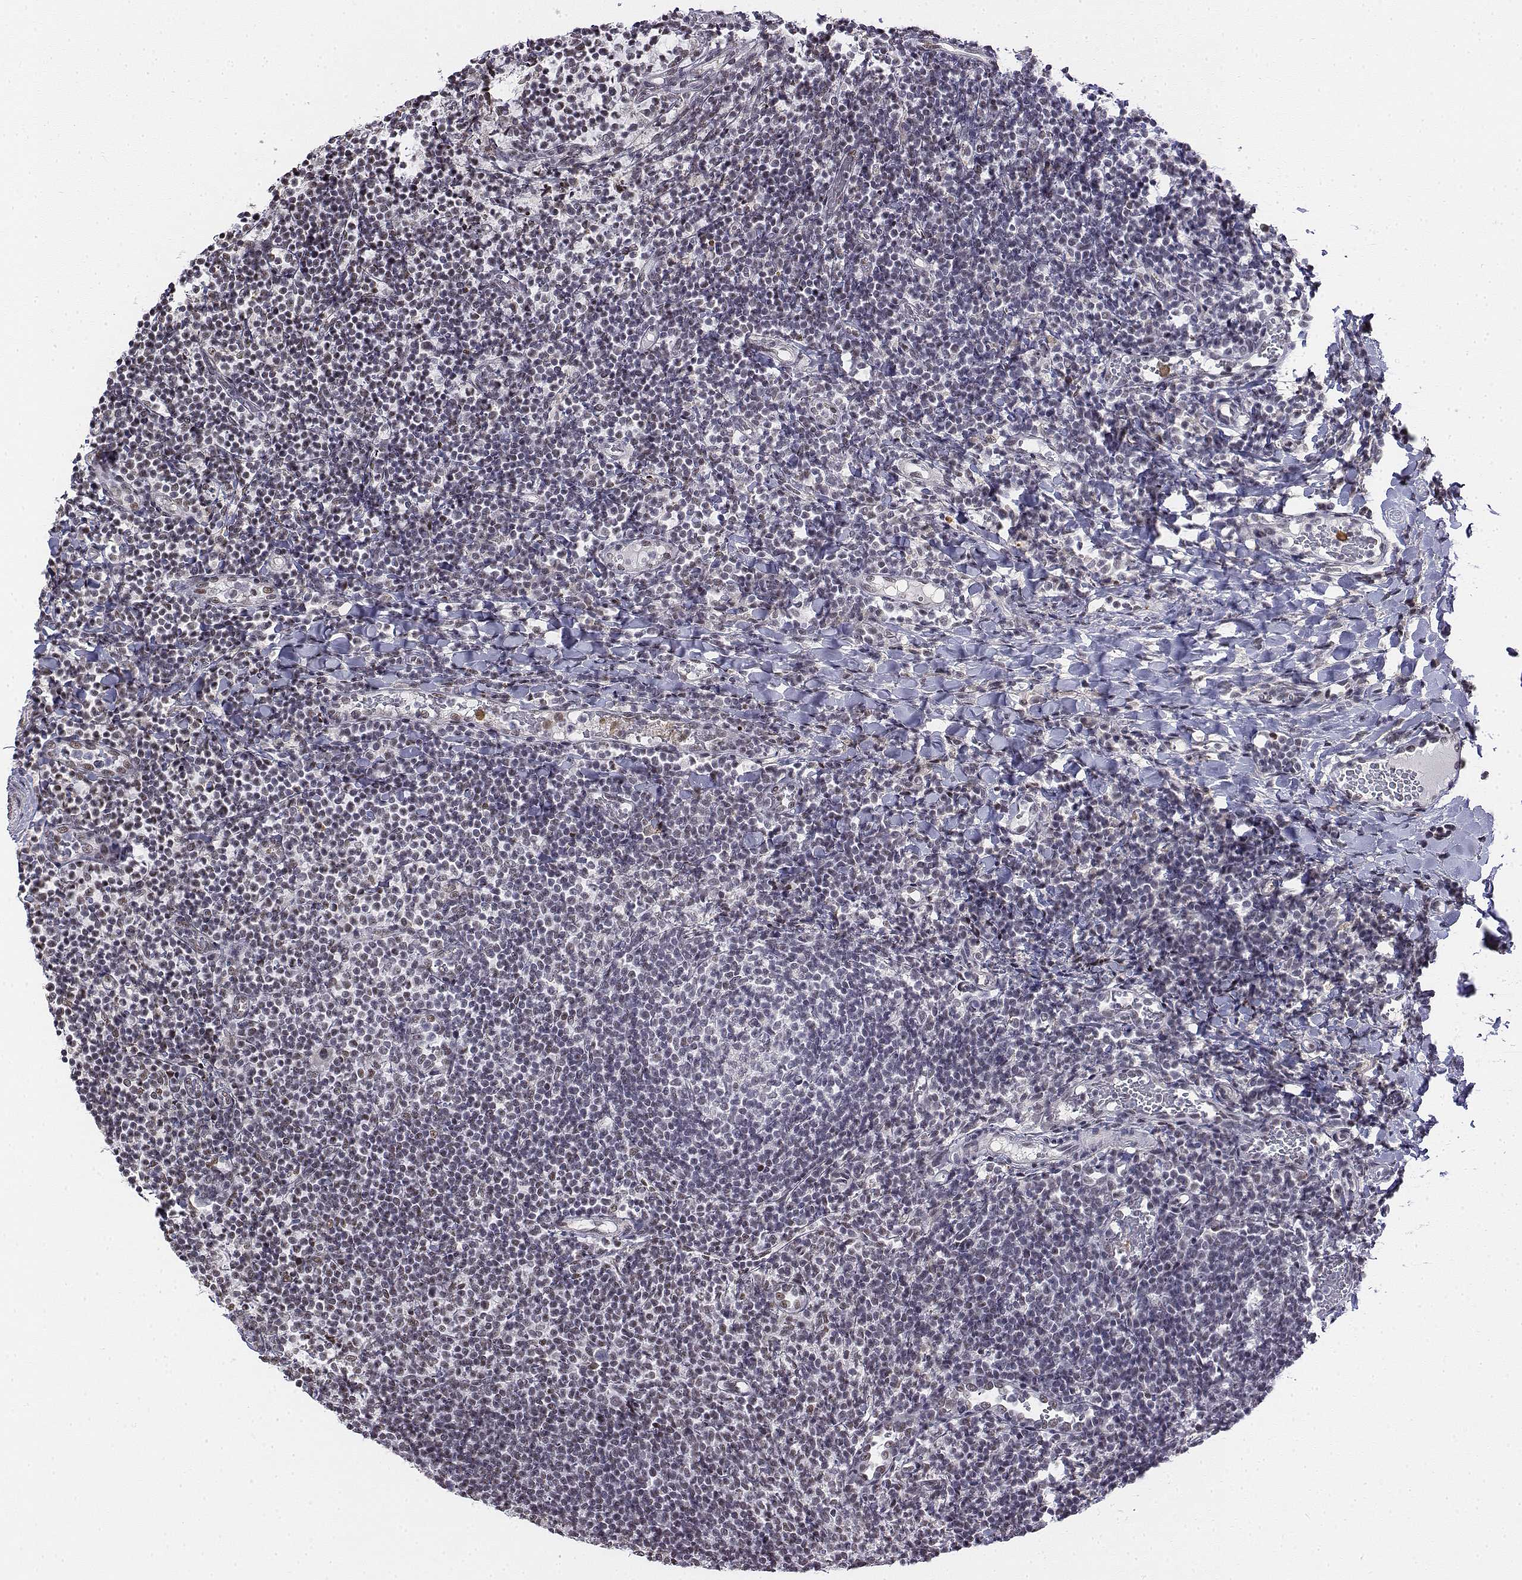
{"staining": {"intensity": "weak", "quantity": ">75%", "location": "nuclear"}, "tissue": "tonsil", "cell_type": "Germinal center cells", "image_type": "normal", "snomed": [{"axis": "morphology", "description": "Normal tissue, NOS"}, {"axis": "topography", "description": "Tonsil"}], "caption": "Germinal center cells demonstrate low levels of weak nuclear positivity in about >75% of cells in normal tonsil.", "gene": "SETD1A", "patient": {"sex": "female", "age": 10}}